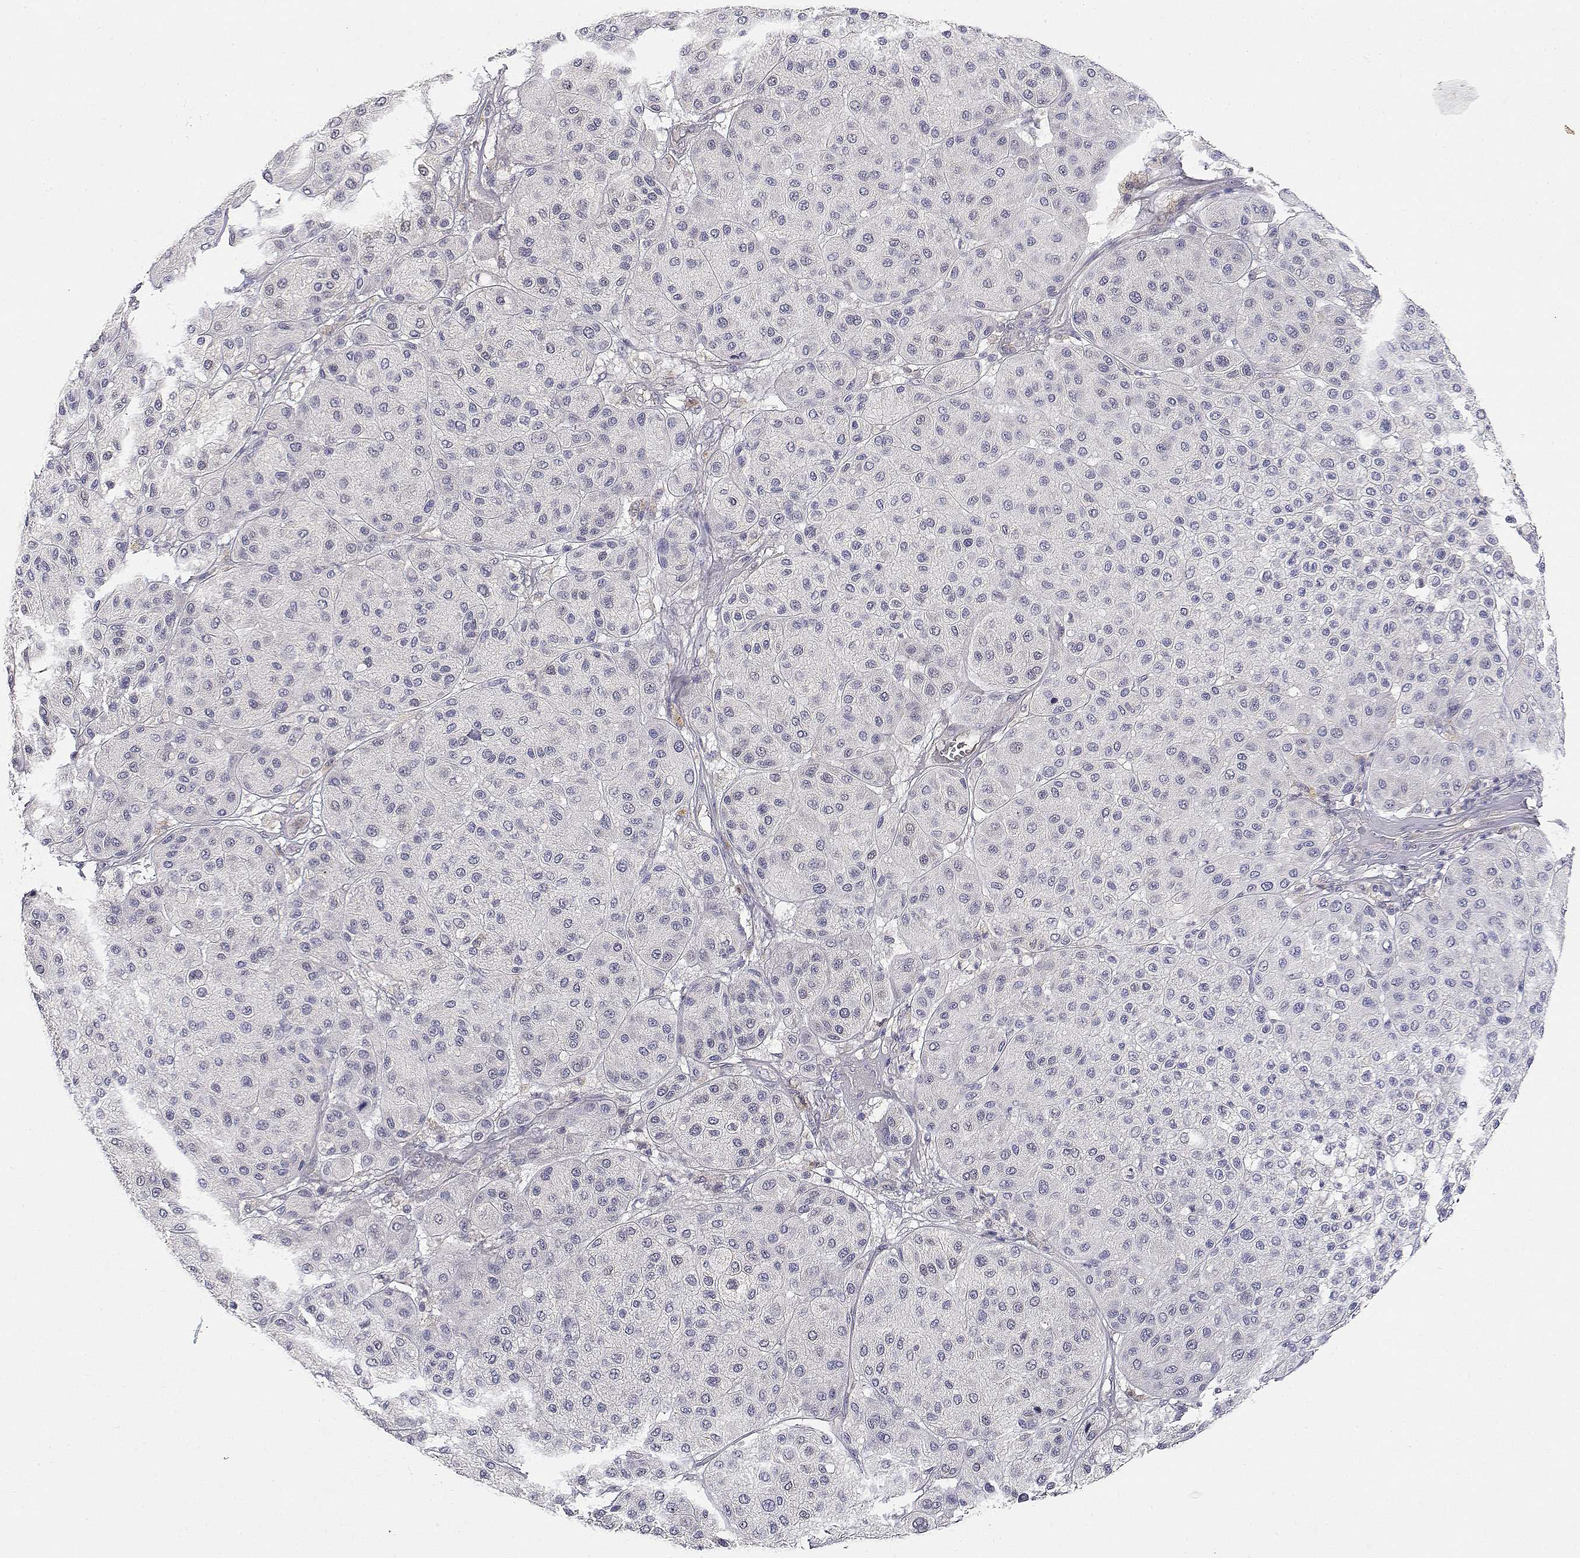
{"staining": {"intensity": "negative", "quantity": "none", "location": "none"}, "tissue": "melanoma", "cell_type": "Tumor cells", "image_type": "cancer", "snomed": [{"axis": "morphology", "description": "Malignant melanoma, Metastatic site"}, {"axis": "topography", "description": "Smooth muscle"}], "caption": "A high-resolution micrograph shows immunohistochemistry (IHC) staining of melanoma, which reveals no significant expression in tumor cells.", "gene": "ADA", "patient": {"sex": "male", "age": 41}}